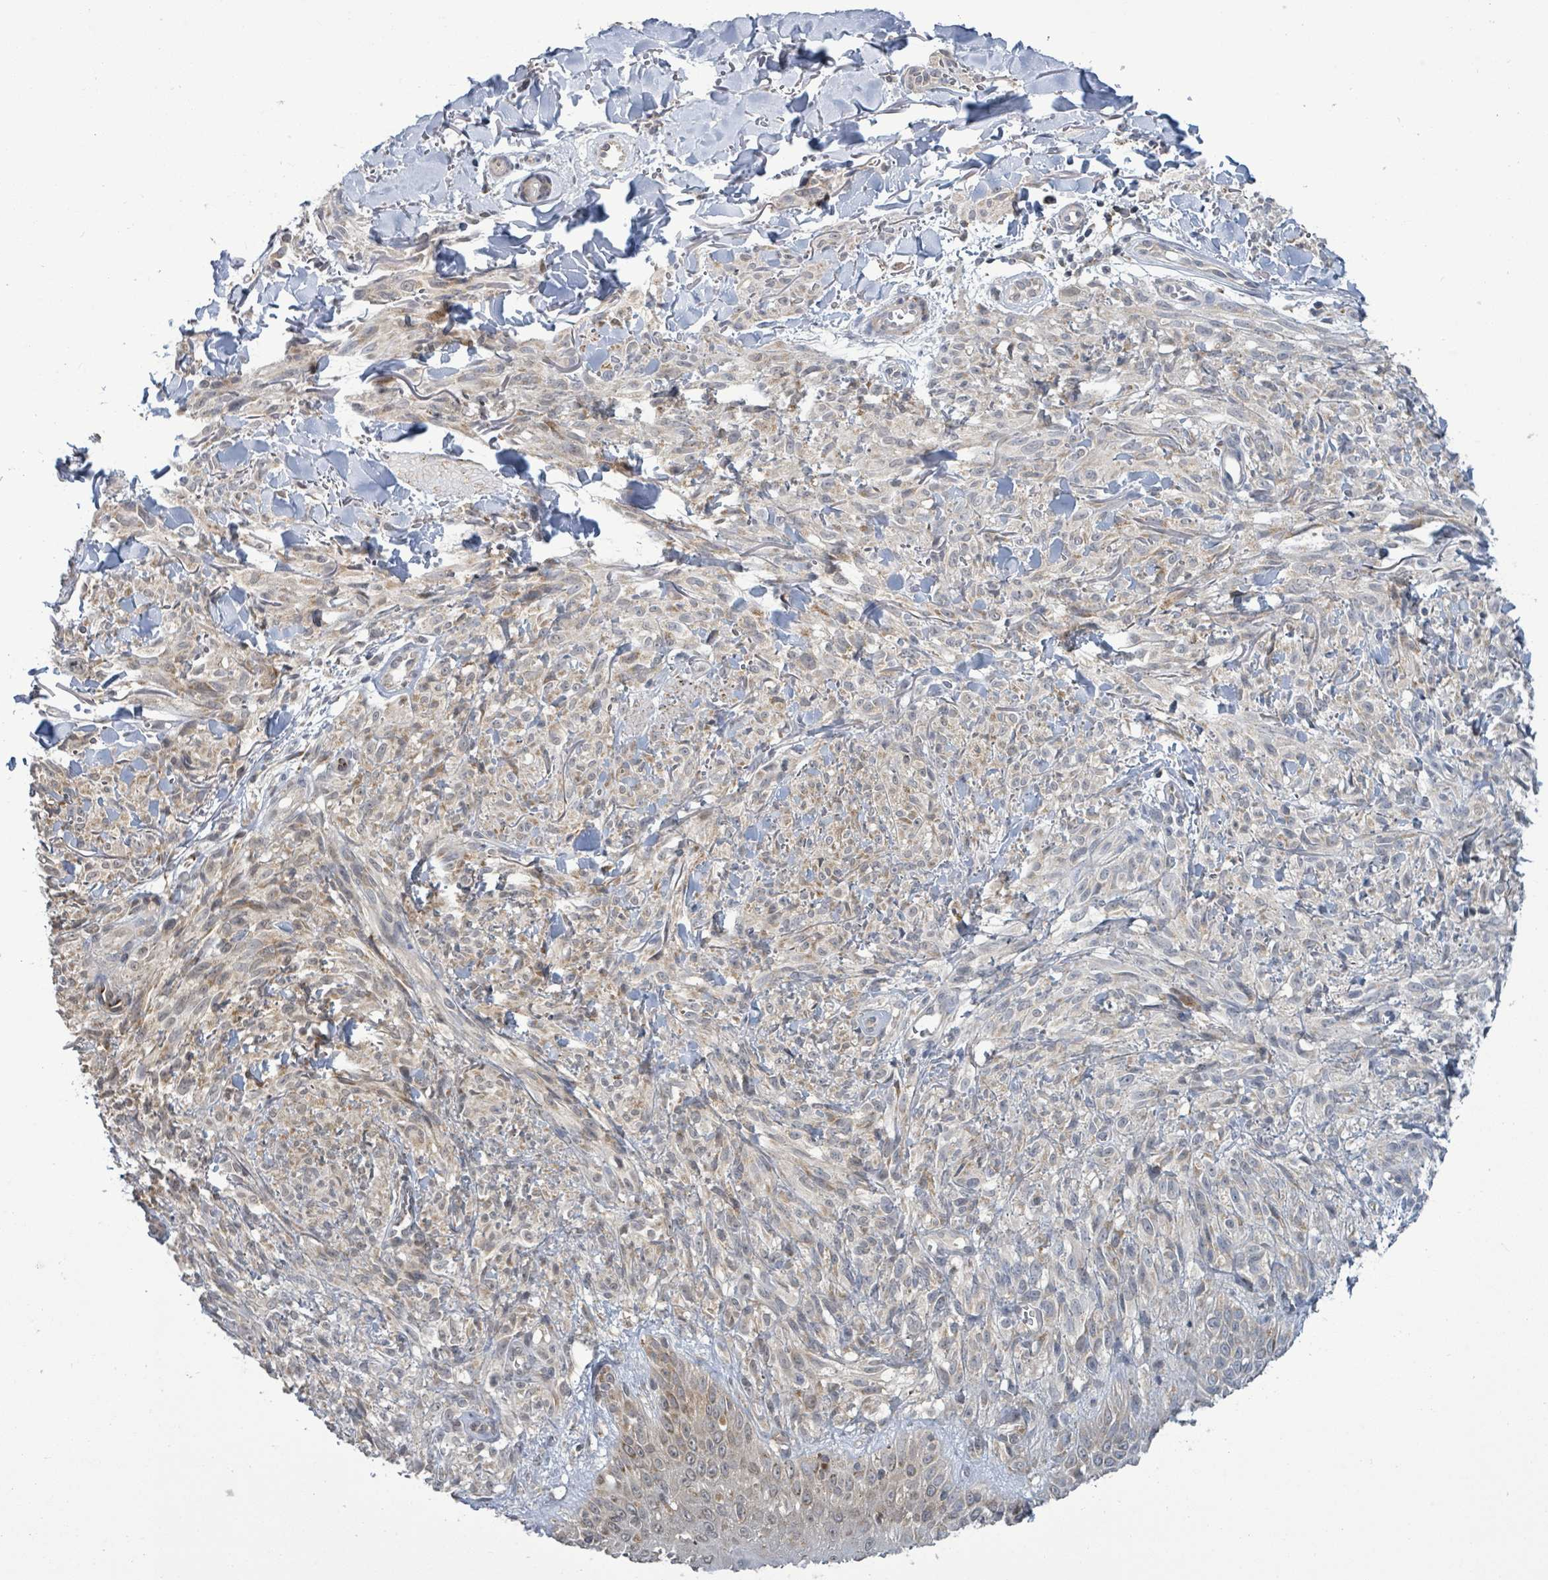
{"staining": {"intensity": "weak", "quantity": "25%-75%", "location": "cytoplasmic/membranous"}, "tissue": "melanoma", "cell_type": "Tumor cells", "image_type": "cancer", "snomed": [{"axis": "morphology", "description": "Malignant melanoma, NOS"}, {"axis": "topography", "description": "Skin of forearm"}], "caption": "The immunohistochemical stain labels weak cytoplasmic/membranous positivity in tumor cells of melanoma tissue.", "gene": "COQ10B", "patient": {"sex": "female", "age": 65}}